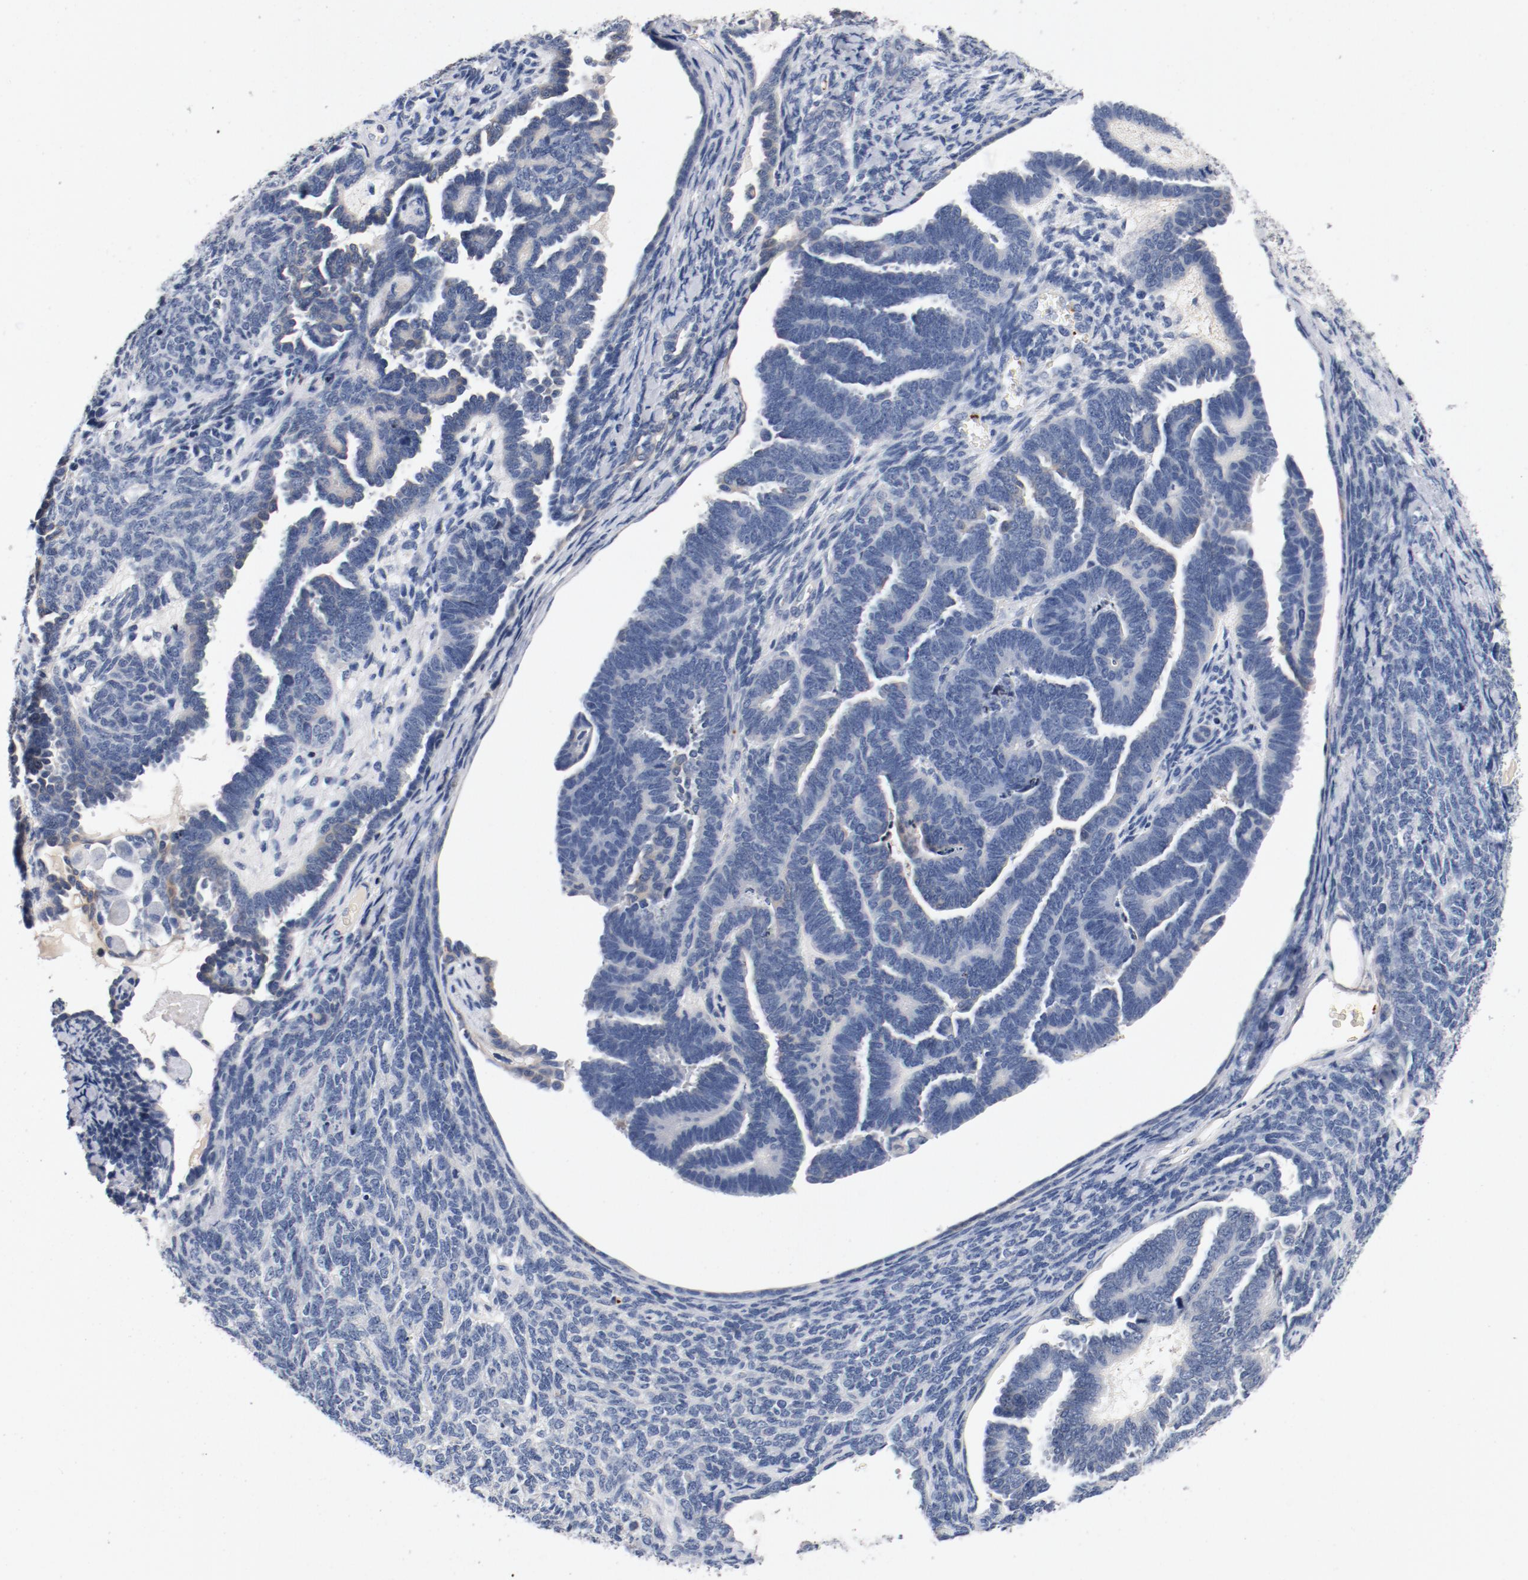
{"staining": {"intensity": "weak", "quantity": "<25%", "location": "cytoplasmic/membranous"}, "tissue": "endometrial cancer", "cell_type": "Tumor cells", "image_type": "cancer", "snomed": [{"axis": "morphology", "description": "Neoplasm, malignant, NOS"}, {"axis": "topography", "description": "Endometrium"}], "caption": "The micrograph displays no significant positivity in tumor cells of neoplasm (malignant) (endometrial).", "gene": "PIM1", "patient": {"sex": "female", "age": 74}}